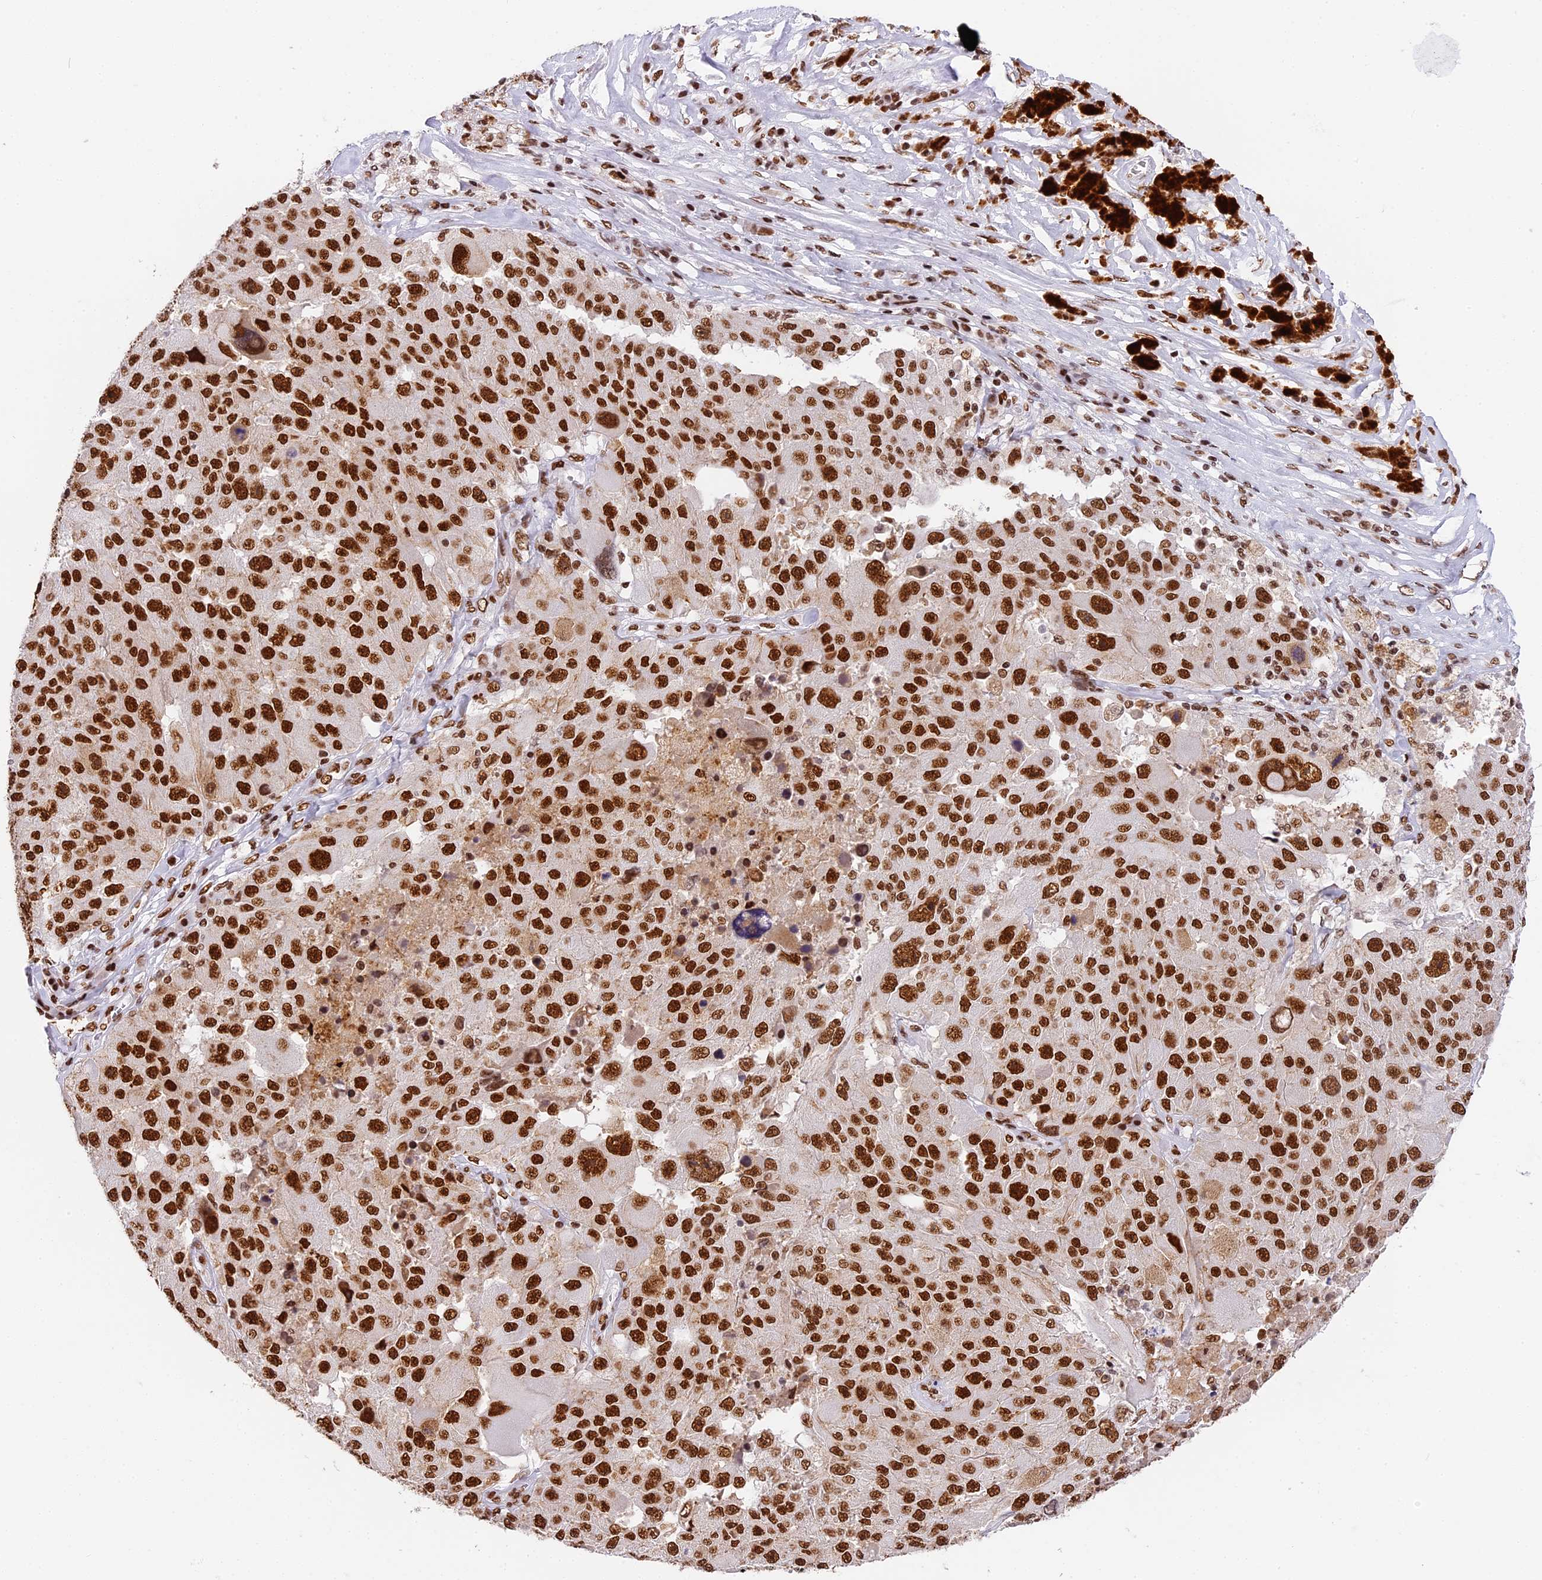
{"staining": {"intensity": "strong", "quantity": ">75%", "location": "nuclear"}, "tissue": "melanoma", "cell_type": "Tumor cells", "image_type": "cancer", "snomed": [{"axis": "morphology", "description": "Malignant melanoma, Metastatic site"}, {"axis": "topography", "description": "Lymph node"}], "caption": "Melanoma was stained to show a protein in brown. There is high levels of strong nuclear staining in approximately >75% of tumor cells.", "gene": "SBNO1", "patient": {"sex": "male", "age": 62}}